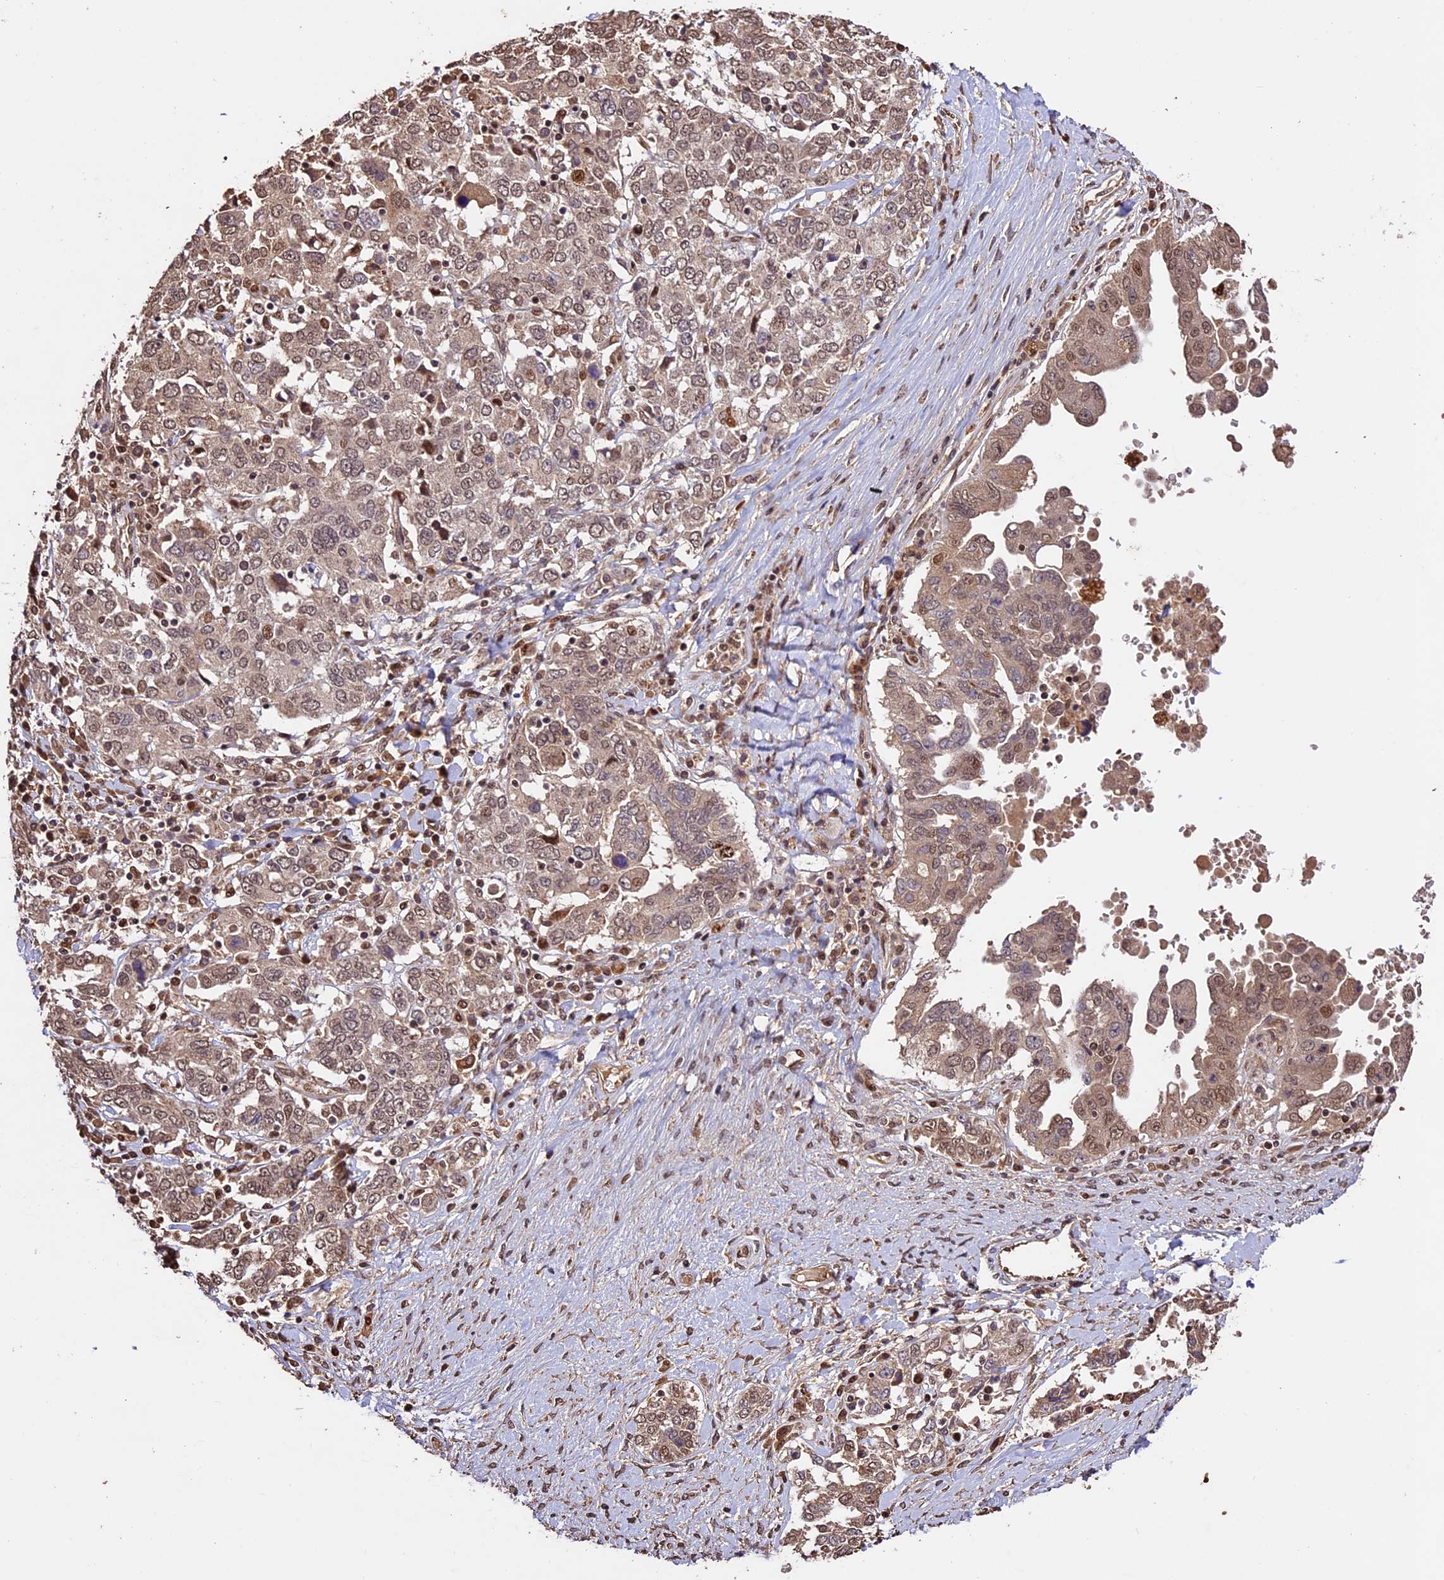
{"staining": {"intensity": "moderate", "quantity": ">75%", "location": "cytoplasmic/membranous,nuclear"}, "tissue": "ovarian cancer", "cell_type": "Tumor cells", "image_type": "cancer", "snomed": [{"axis": "morphology", "description": "Carcinoma, endometroid"}, {"axis": "topography", "description": "Ovary"}], "caption": "Immunohistochemistry (IHC) micrograph of ovarian endometroid carcinoma stained for a protein (brown), which displays medium levels of moderate cytoplasmic/membranous and nuclear positivity in about >75% of tumor cells.", "gene": "CDKN2AIP", "patient": {"sex": "female", "age": 62}}